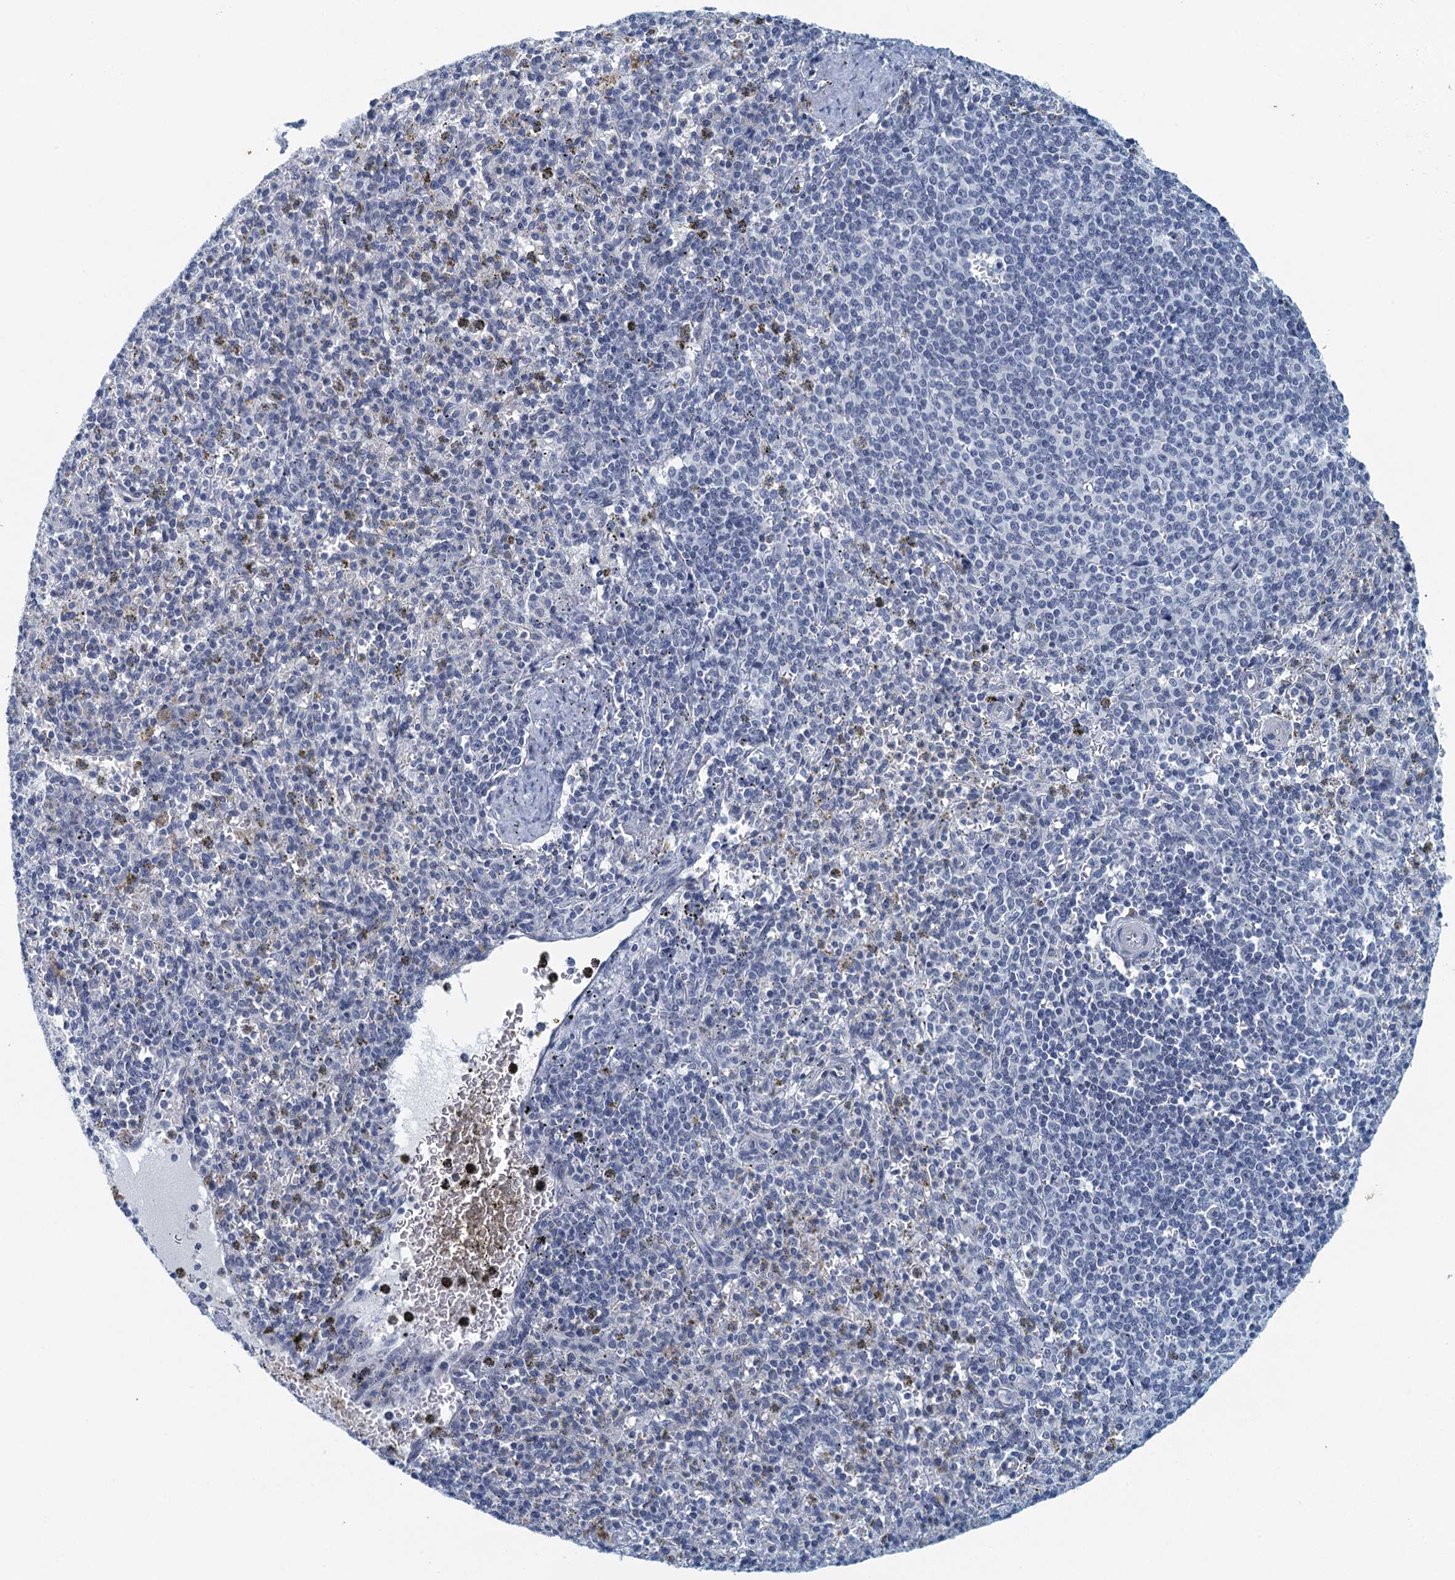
{"staining": {"intensity": "negative", "quantity": "none", "location": "none"}, "tissue": "spleen", "cell_type": "Cells in red pulp", "image_type": "normal", "snomed": [{"axis": "morphology", "description": "Normal tissue, NOS"}, {"axis": "topography", "description": "Spleen"}], "caption": "IHC histopathology image of unremarkable spleen: spleen stained with DAB shows no significant protein staining in cells in red pulp.", "gene": "C16orf95", "patient": {"sex": "male", "age": 72}}